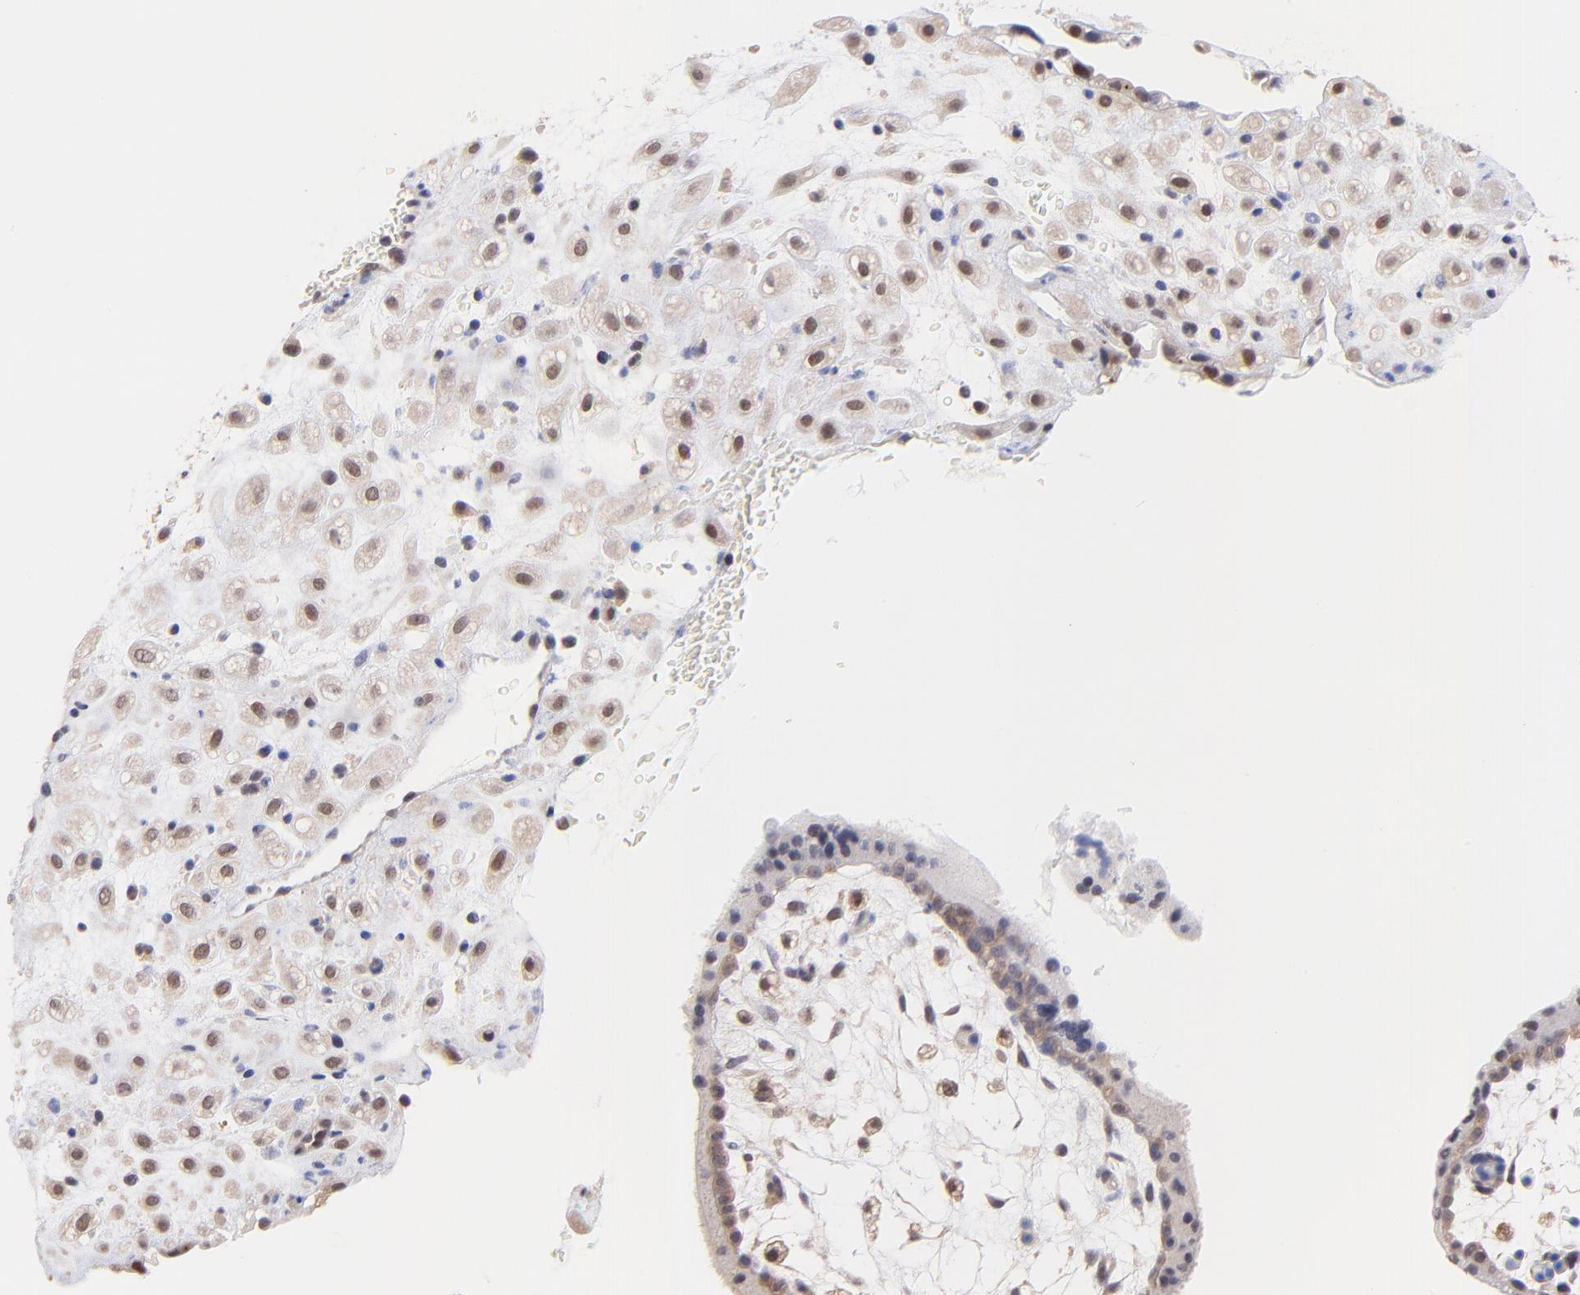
{"staining": {"intensity": "weak", "quantity": ">75%", "location": "nuclear"}, "tissue": "placenta", "cell_type": "Decidual cells", "image_type": "normal", "snomed": [{"axis": "morphology", "description": "Normal tissue, NOS"}, {"axis": "topography", "description": "Placenta"}], "caption": "Protein staining displays weak nuclear positivity in about >75% of decidual cells in normal placenta.", "gene": "ZNF747", "patient": {"sex": "female", "age": 35}}